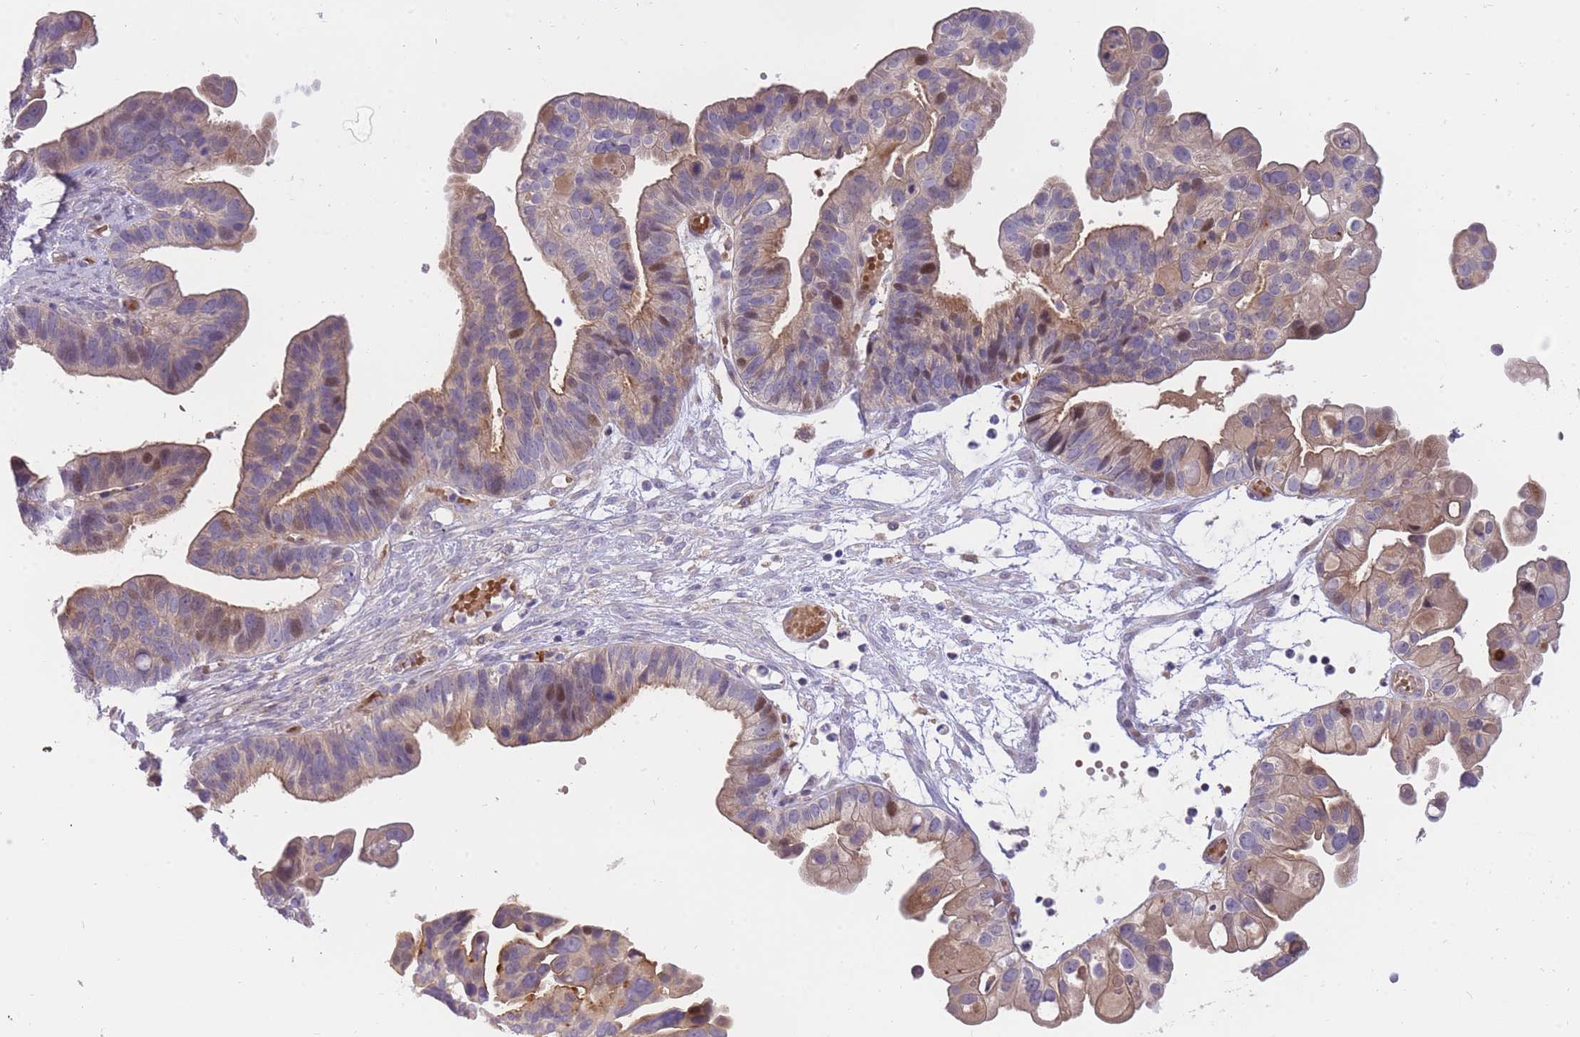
{"staining": {"intensity": "moderate", "quantity": "<25%", "location": "cytoplasmic/membranous,nuclear"}, "tissue": "ovarian cancer", "cell_type": "Tumor cells", "image_type": "cancer", "snomed": [{"axis": "morphology", "description": "Cystadenocarcinoma, serous, NOS"}, {"axis": "topography", "description": "Ovary"}], "caption": "IHC histopathology image of human ovarian cancer stained for a protein (brown), which shows low levels of moderate cytoplasmic/membranous and nuclear expression in about <25% of tumor cells.", "gene": "CRYGN", "patient": {"sex": "female", "age": 56}}